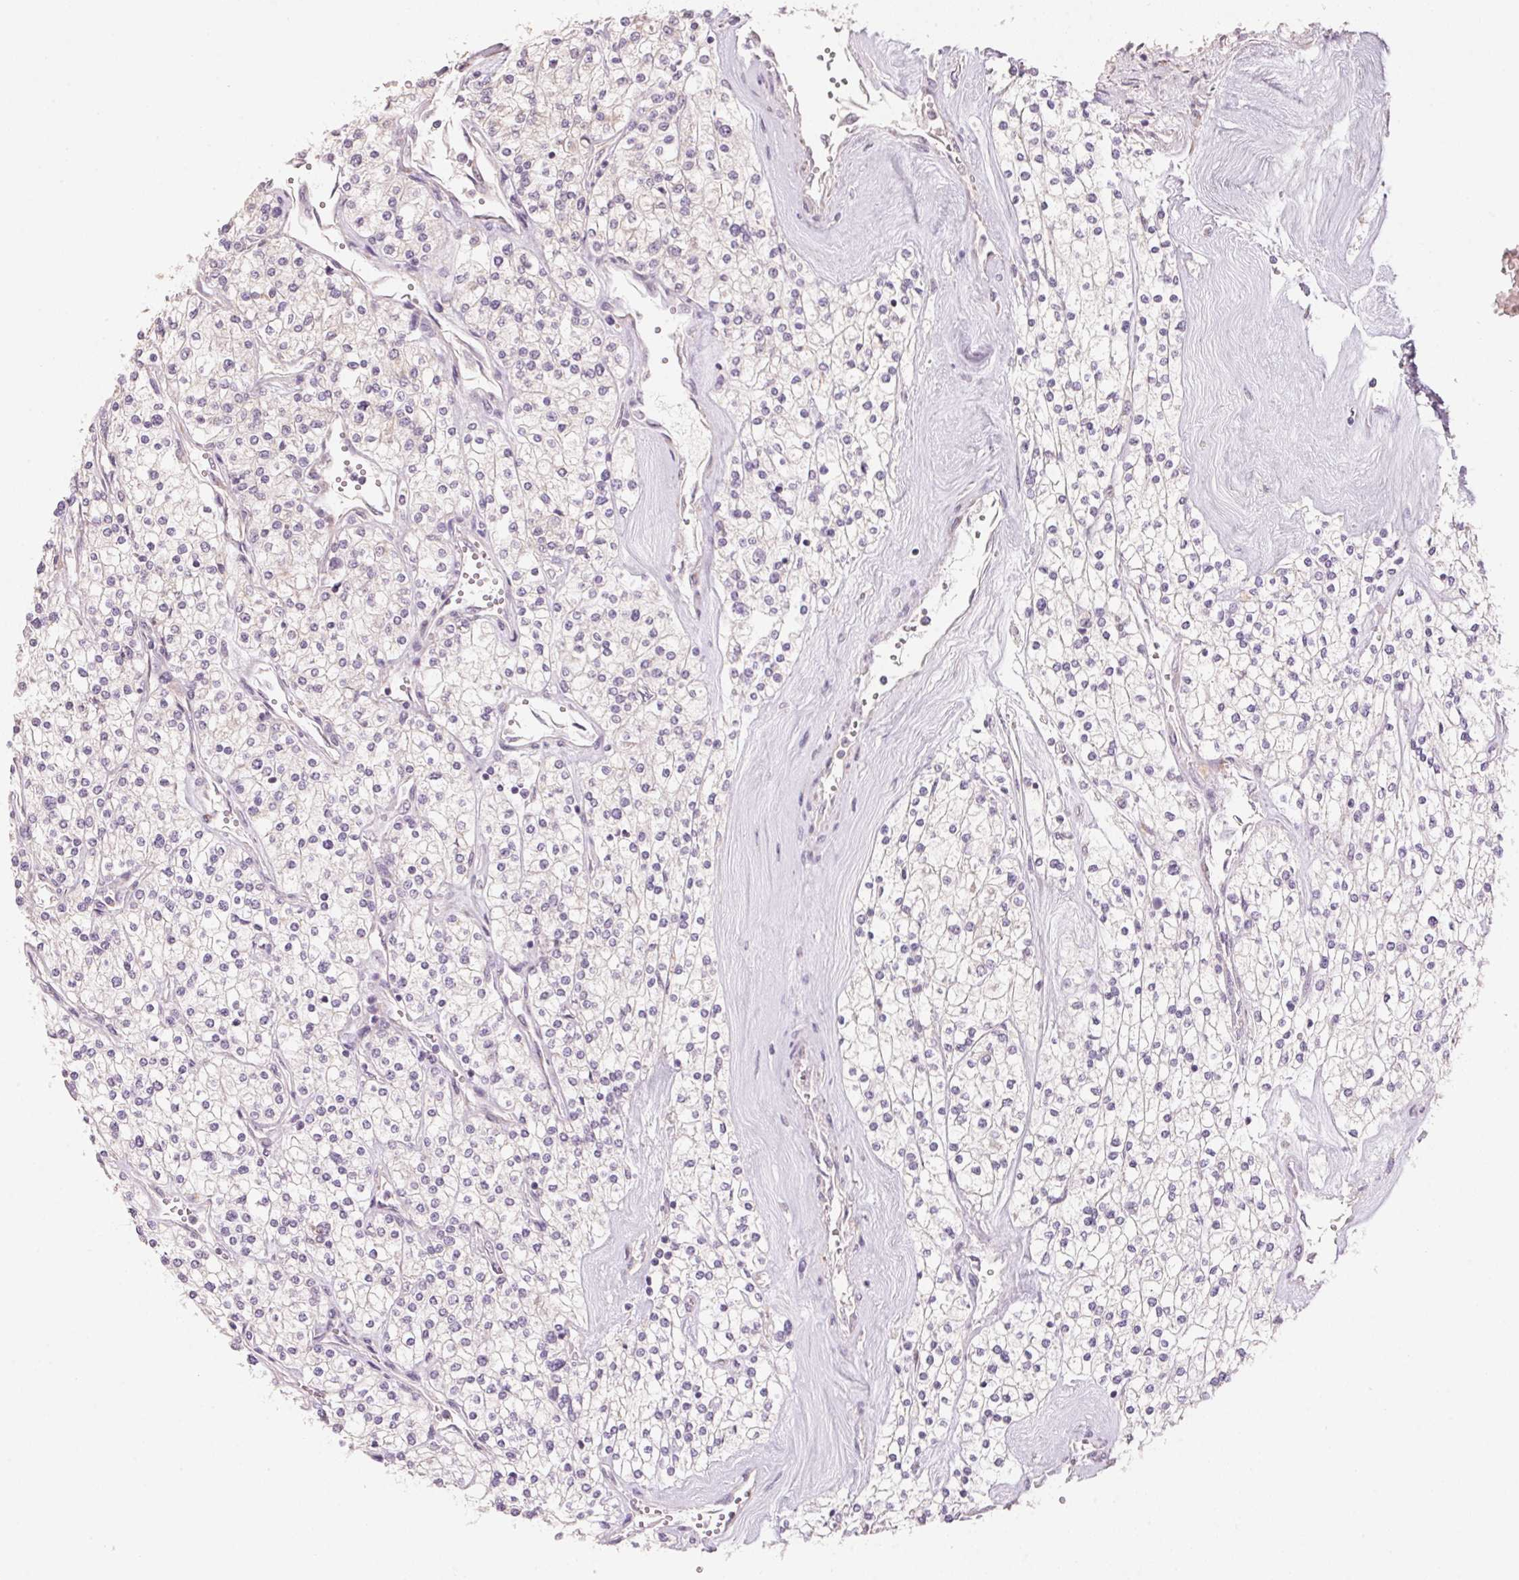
{"staining": {"intensity": "negative", "quantity": "none", "location": "none"}, "tissue": "renal cancer", "cell_type": "Tumor cells", "image_type": "cancer", "snomed": [{"axis": "morphology", "description": "Adenocarcinoma, NOS"}, {"axis": "topography", "description": "Kidney"}], "caption": "High magnification brightfield microscopy of renal cancer (adenocarcinoma) stained with DAB (brown) and counterstained with hematoxylin (blue): tumor cells show no significant positivity. The staining is performed using DAB (3,3'-diaminobenzidine) brown chromogen with nuclei counter-stained in using hematoxylin.", "gene": "BLOC1S2", "patient": {"sex": "male", "age": 80}}